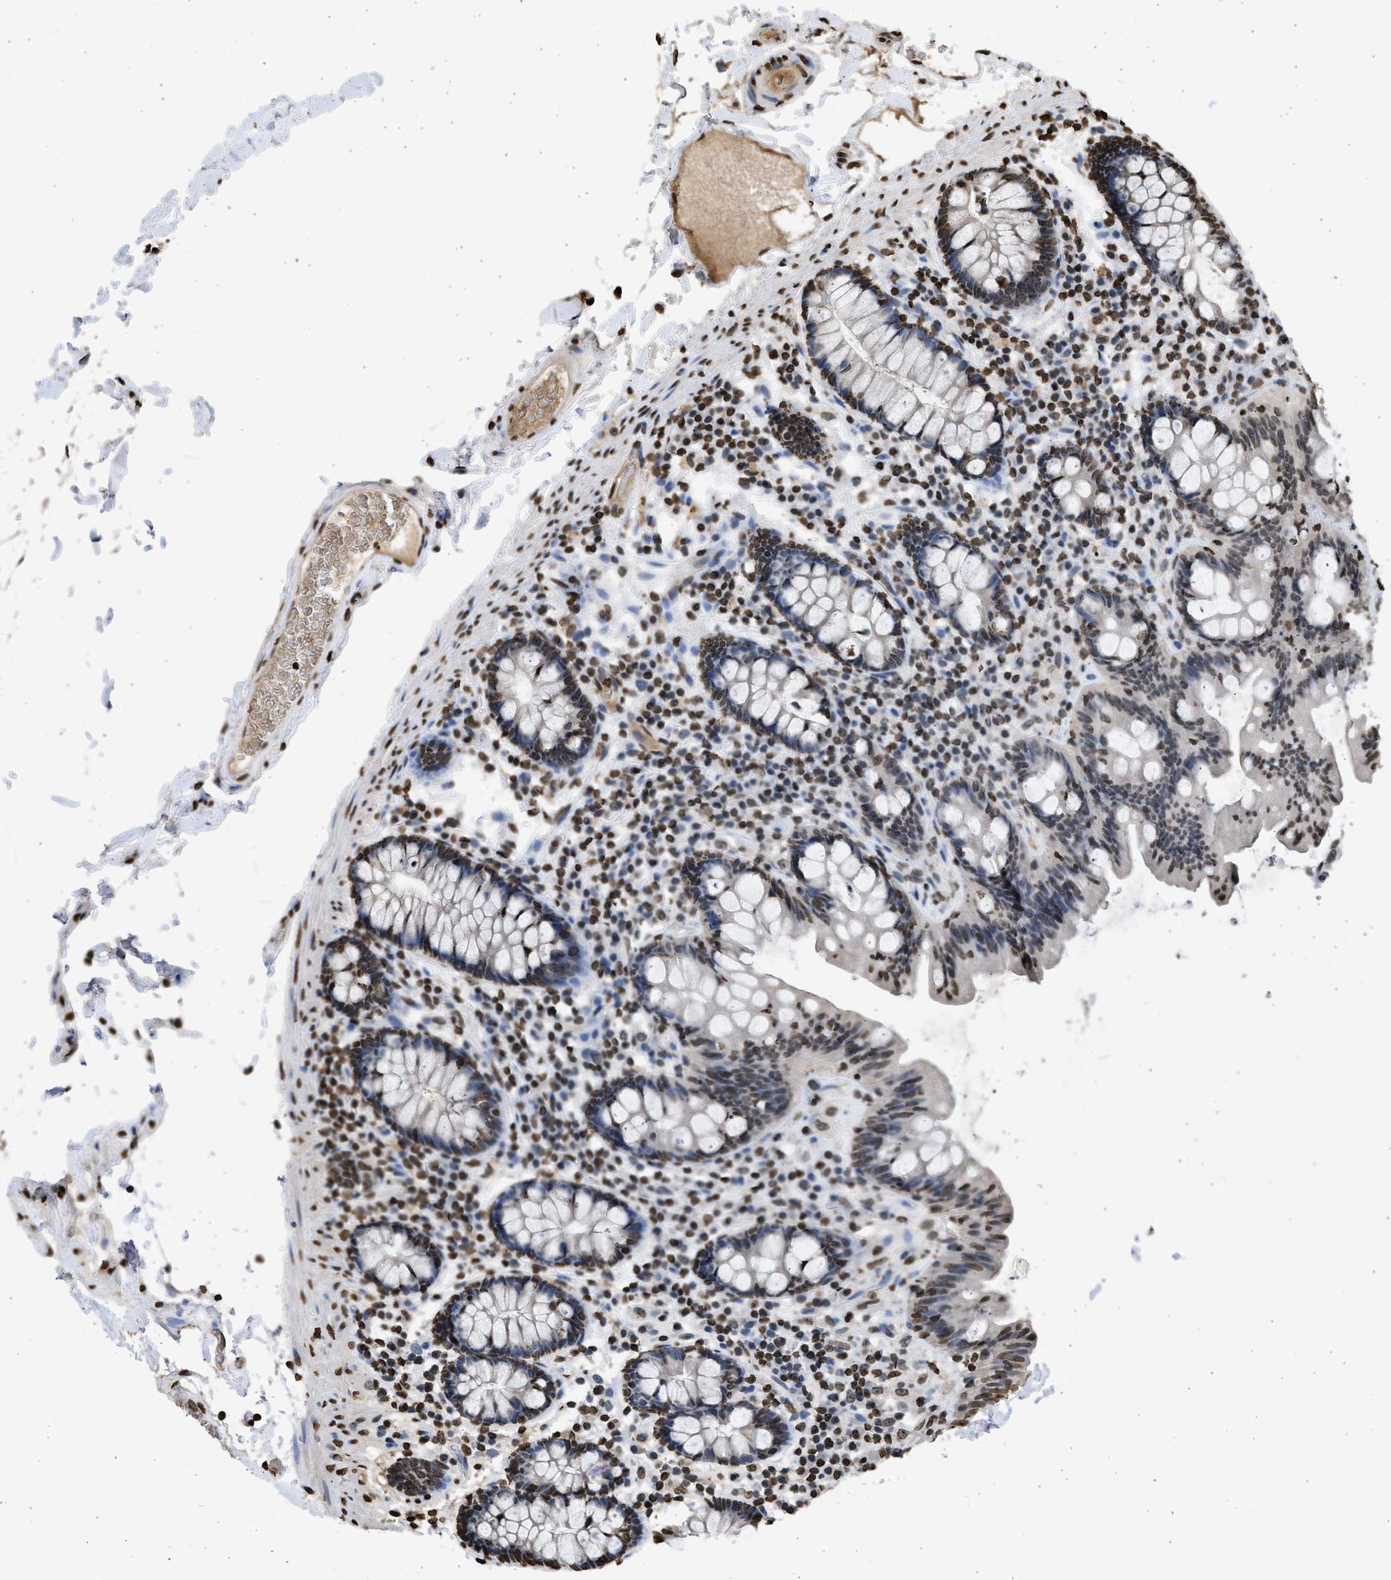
{"staining": {"intensity": "strong", "quantity": ">75%", "location": "nuclear"}, "tissue": "colon", "cell_type": "Endothelial cells", "image_type": "normal", "snomed": [{"axis": "morphology", "description": "Normal tissue, NOS"}, {"axis": "topography", "description": "Colon"}], "caption": "Brown immunohistochemical staining in unremarkable colon exhibits strong nuclear positivity in about >75% of endothelial cells. The staining was performed using DAB, with brown indicating positive protein expression. Nuclei are stained blue with hematoxylin.", "gene": "RRAGC", "patient": {"sex": "female", "age": 80}}